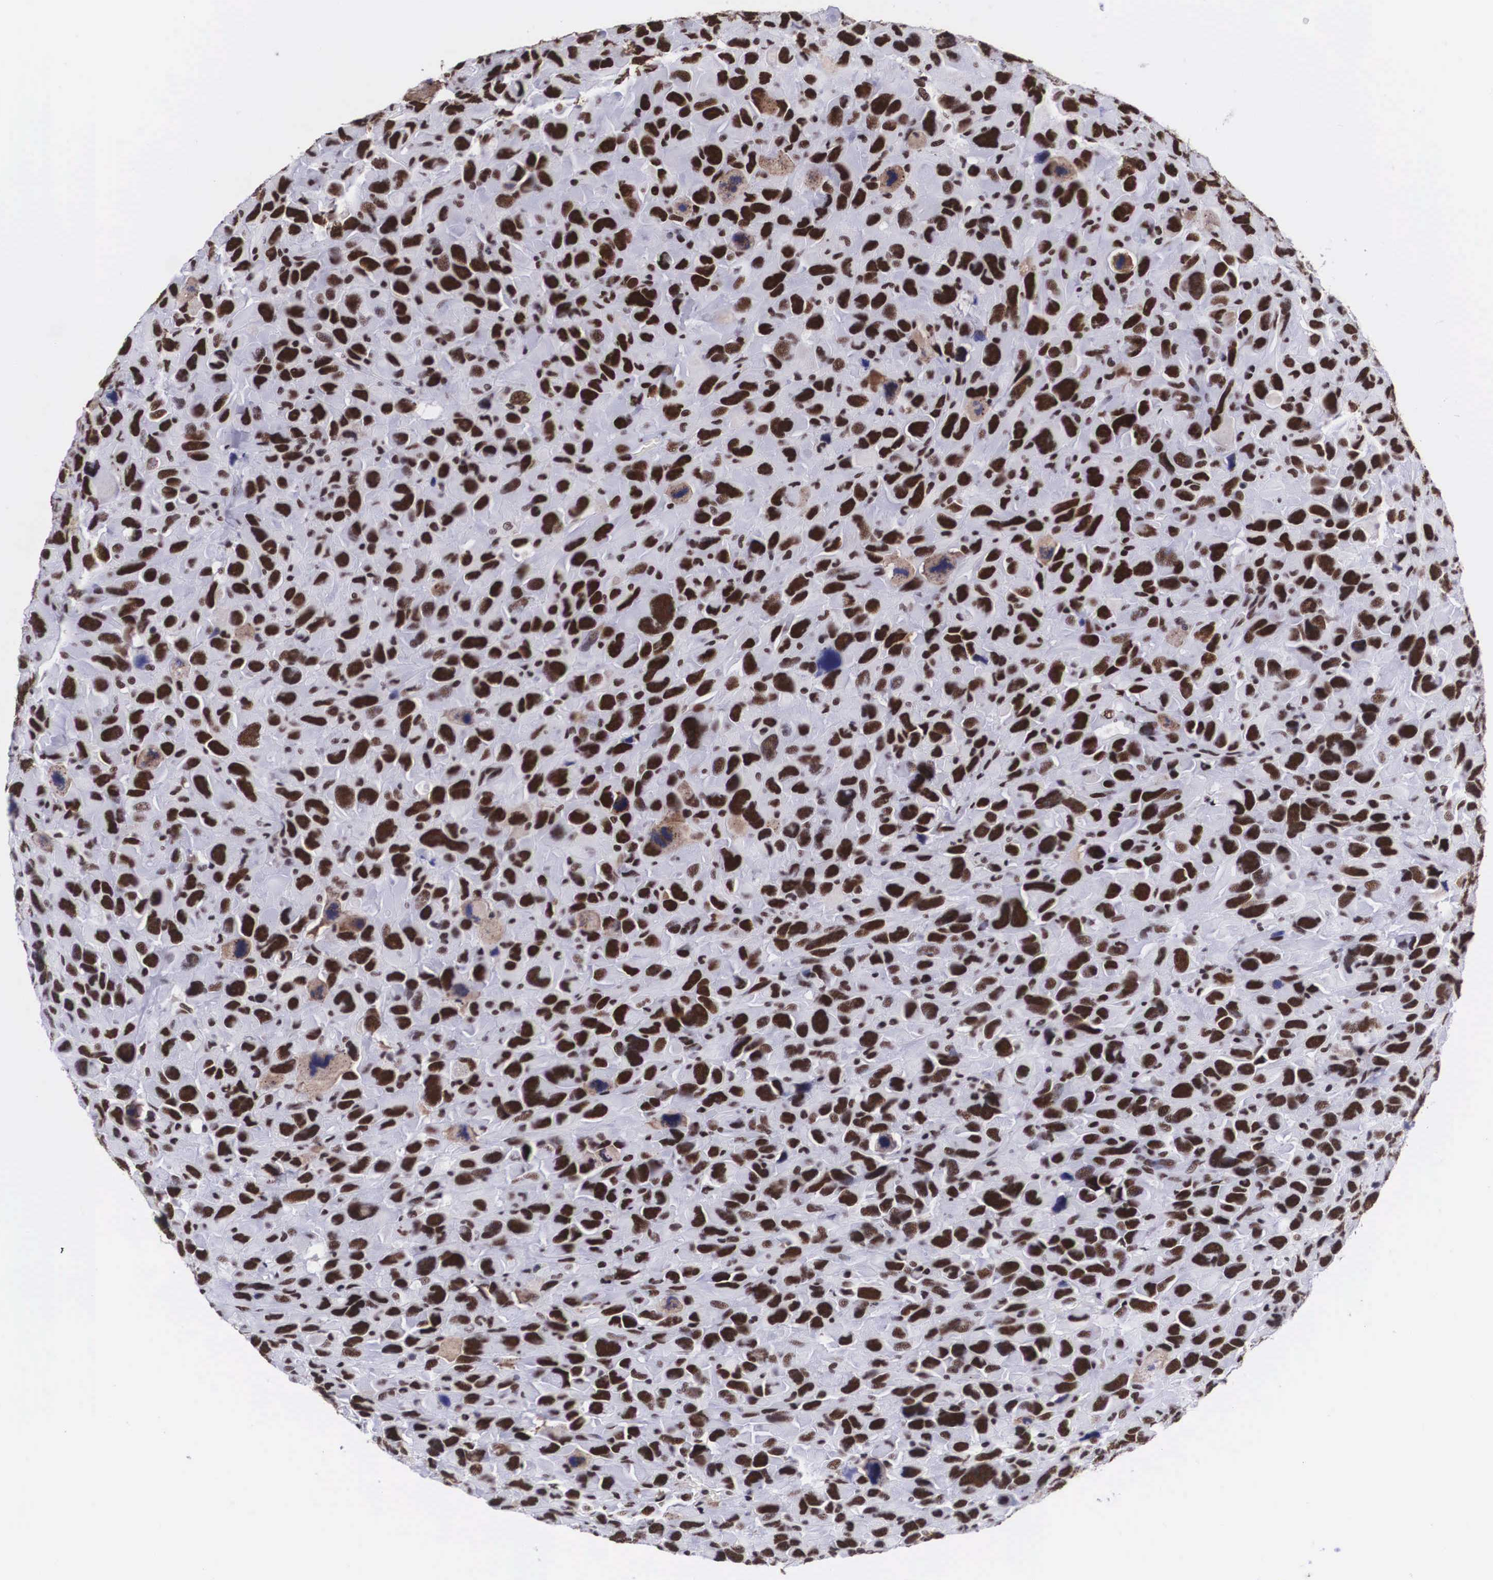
{"staining": {"intensity": "moderate", "quantity": ">75%", "location": "nuclear"}, "tissue": "renal cancer", "cell_type": "Tumor cells", "image_type": "cancer", "snomed": [{"axis": "morphology", "description": "Adenocarcinoma, NOS"}, {"axis": "topography", "description": "Kidney"}], "caption": "A photomicrograph of renal cancer stained for a protein shows moderate nuclear brown staining in tumor cells.", "gene": "SF3A1", "patient": {"sex": "male", "age": 79}}